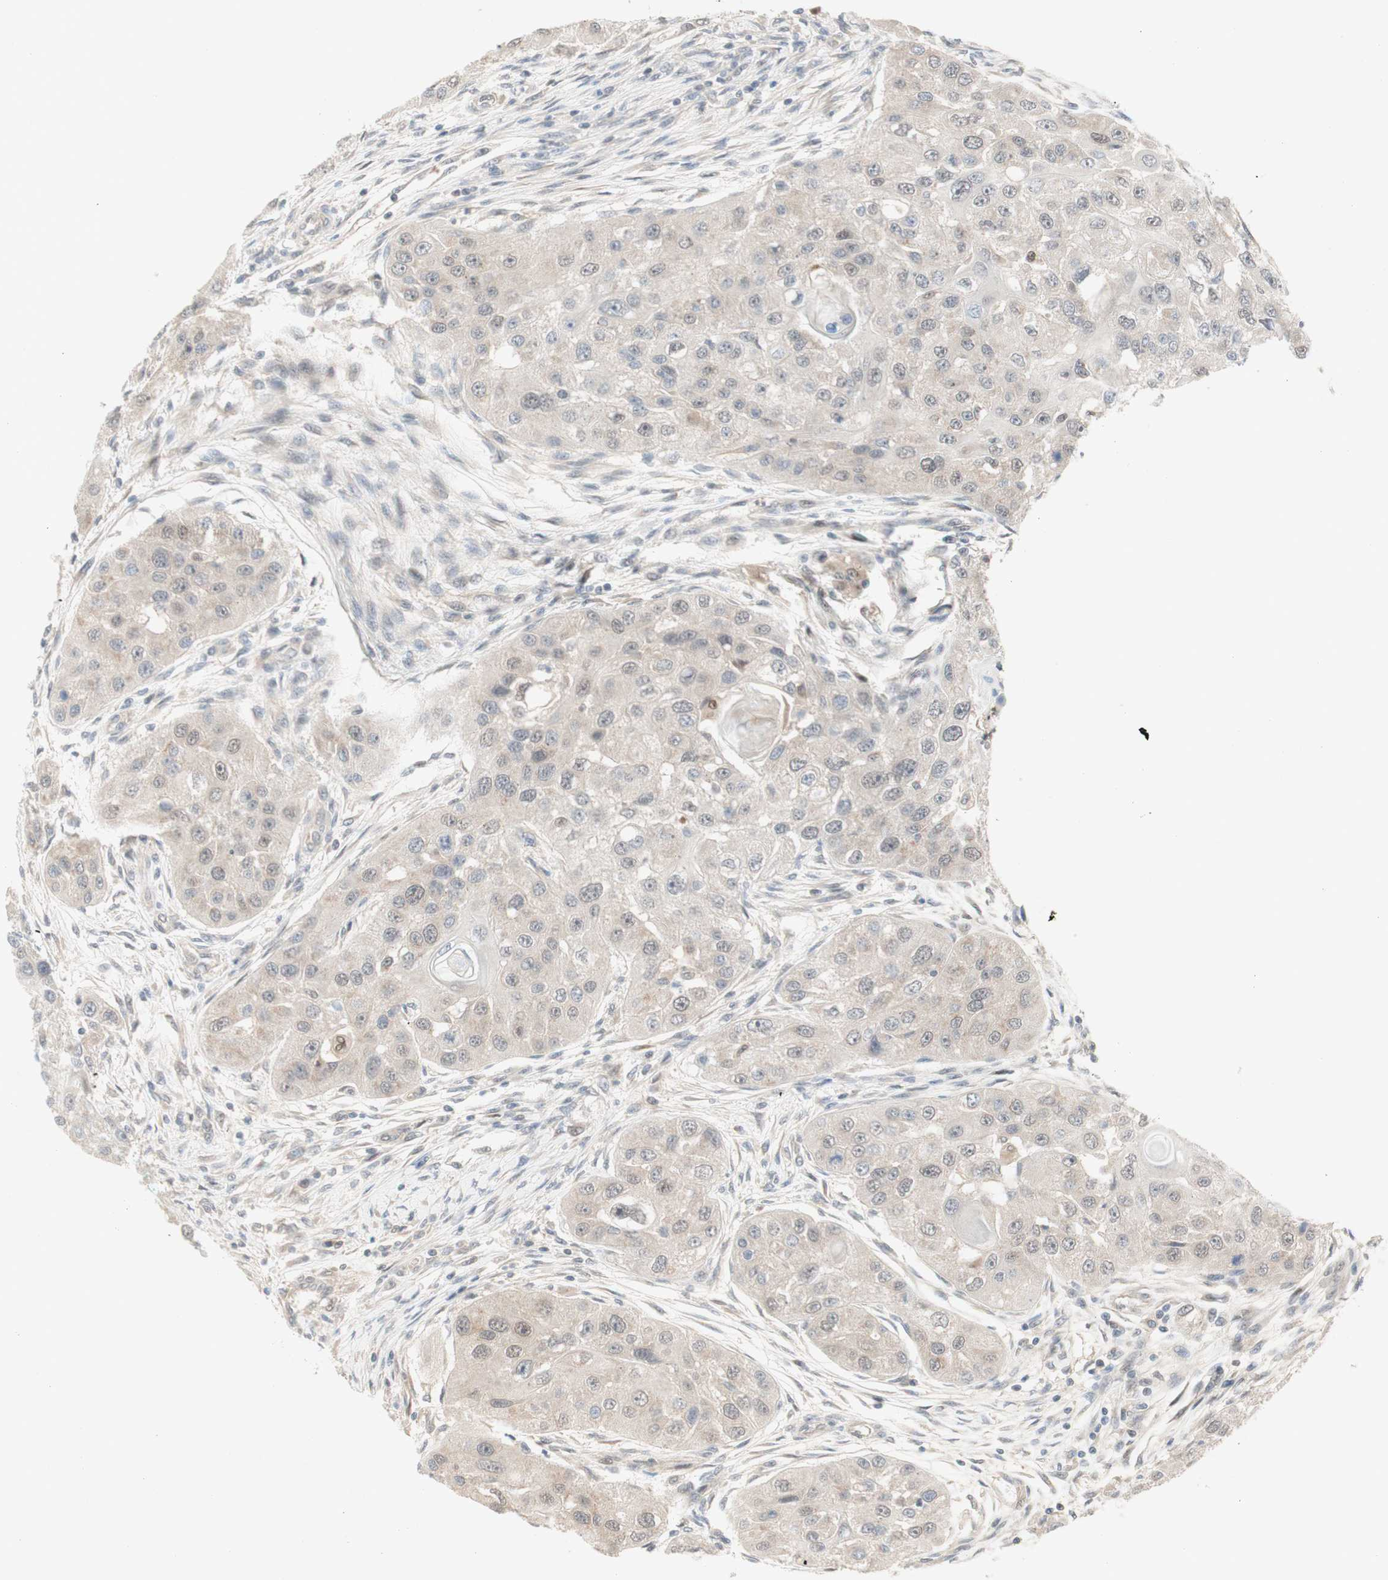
{"staining": {"intensity": "weak", "quantity": "<25%", "location": "nuclear"}, "tissue": "head and neck cancer", "cell_type": "Tumor cells", "image_type": "cancer", "snomed": [{"axis": "morphology", "description": "Normal tissue, NOS"}, {"axis": "morphology", "description": "Squamous cell carcinoma, NOS"}, {"axis": "topography", "description": "Skeletal muscle"}, {"axis": "topography", "description": "Head-Neck"}], "caption": "The photomicrograph reveals no significant staining in tumor cells of head and neck squamous cell carcinoma.", "gene": "RFNG", "patient": {"sex": "male", "age": 51}}